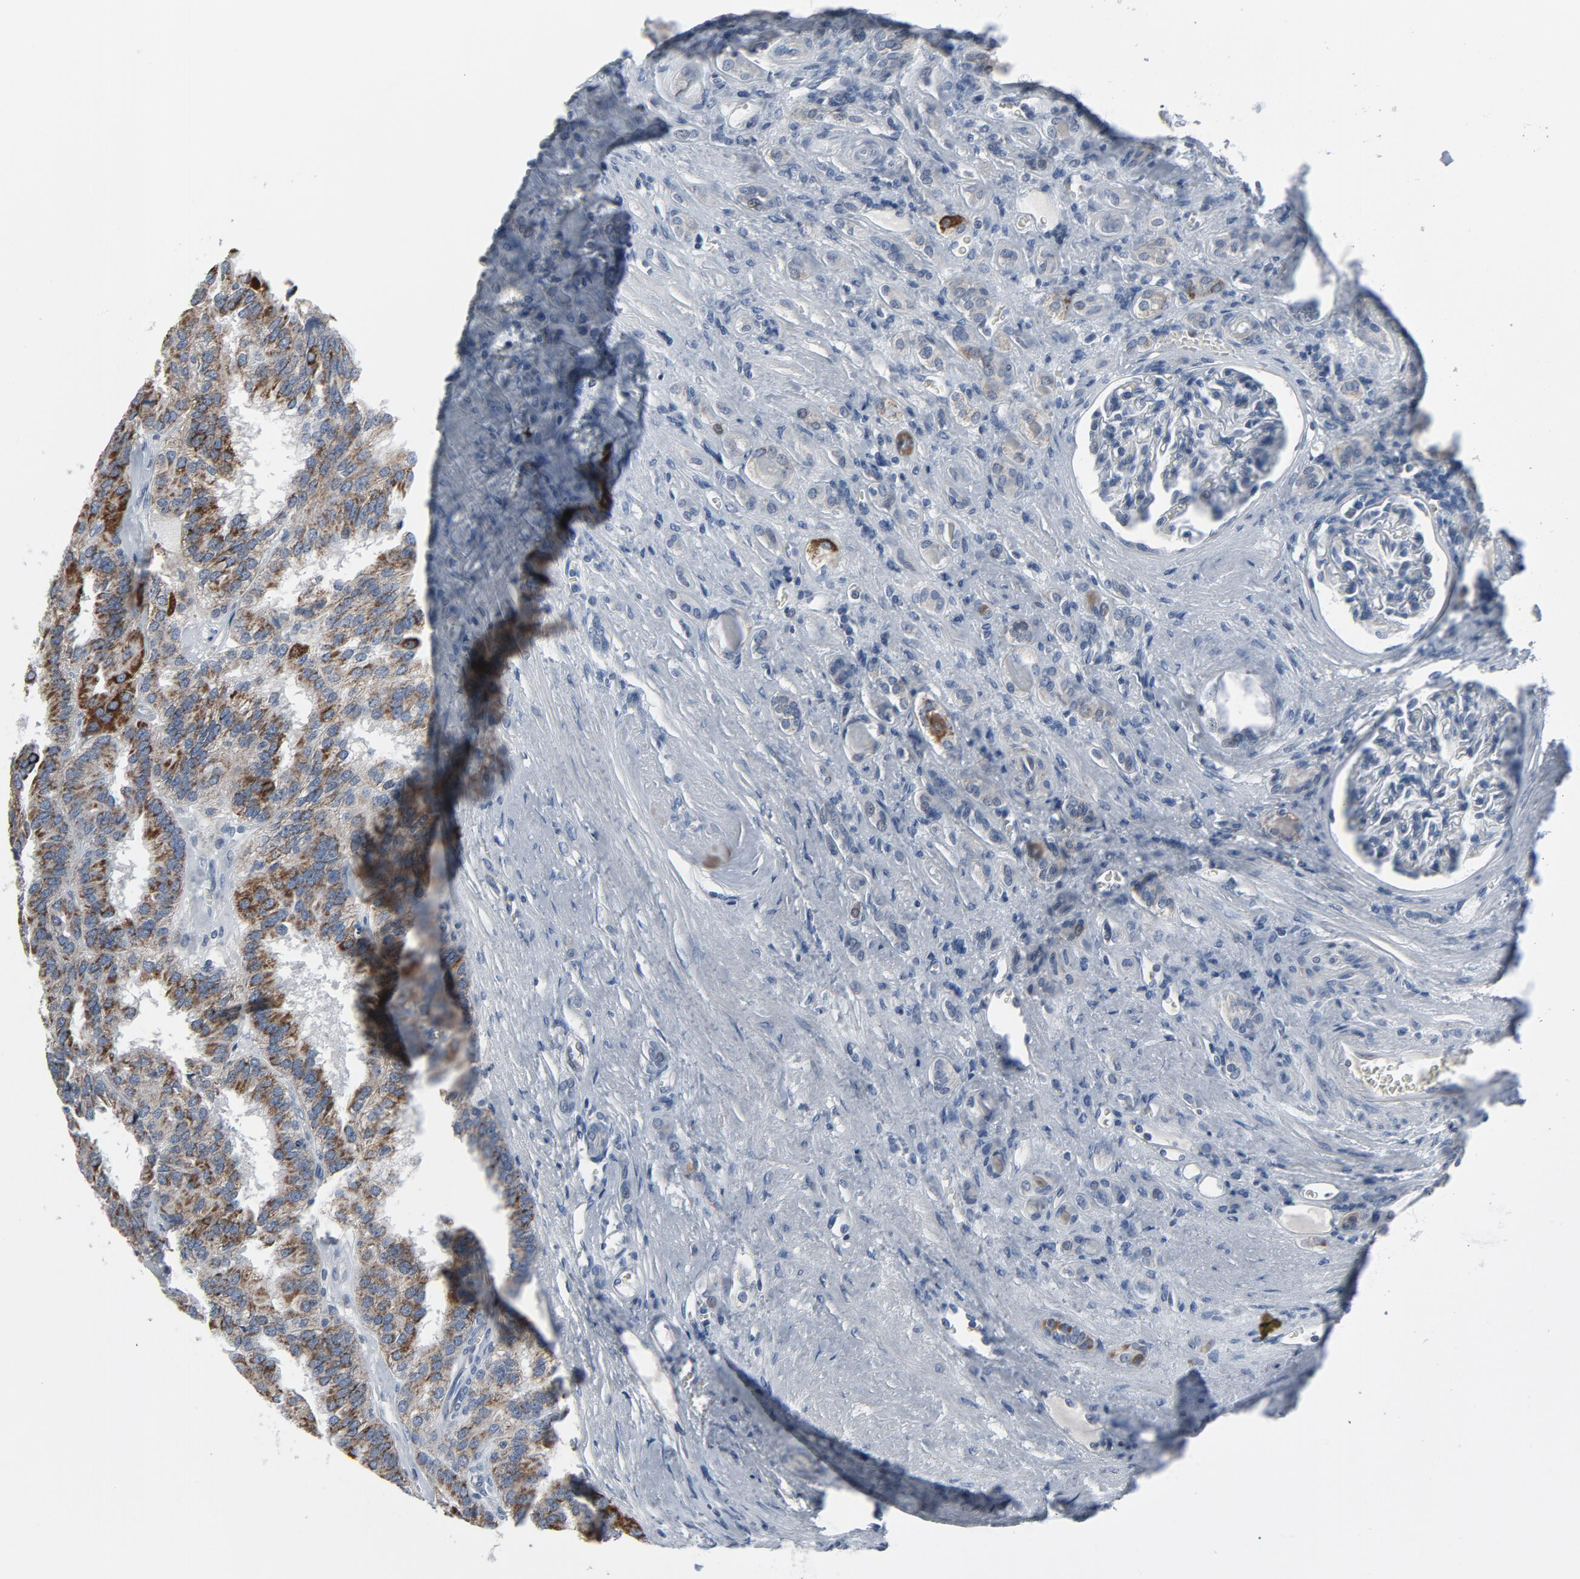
{"staining": {"intensity": "moderate", "quantity": "25%-75%", "location": "cytoplasmic/membranous"}, "tissue": "renal cancer", "cell_type": "Tumor cells", "image_type": "cancer", "snomed": [{"axis": "morphology", "description": "Adenocarcinoma, NOS"}, {"axis": "topography", "description": "Kidney"}], "caption": "High-power microscopy captured an IHC histopathology image of renal cancer, revealing moderate cytoplasmic/membranous expression in approximately 25%-75% of tumor cells. The staining was performed using DAB to visualize the protein expression in brown, while the nuclei were stained in blue with hematoxylin (Magnification: 20x).", "gene": "GPX2", "patient": {"sex": "male", "age": 46}}